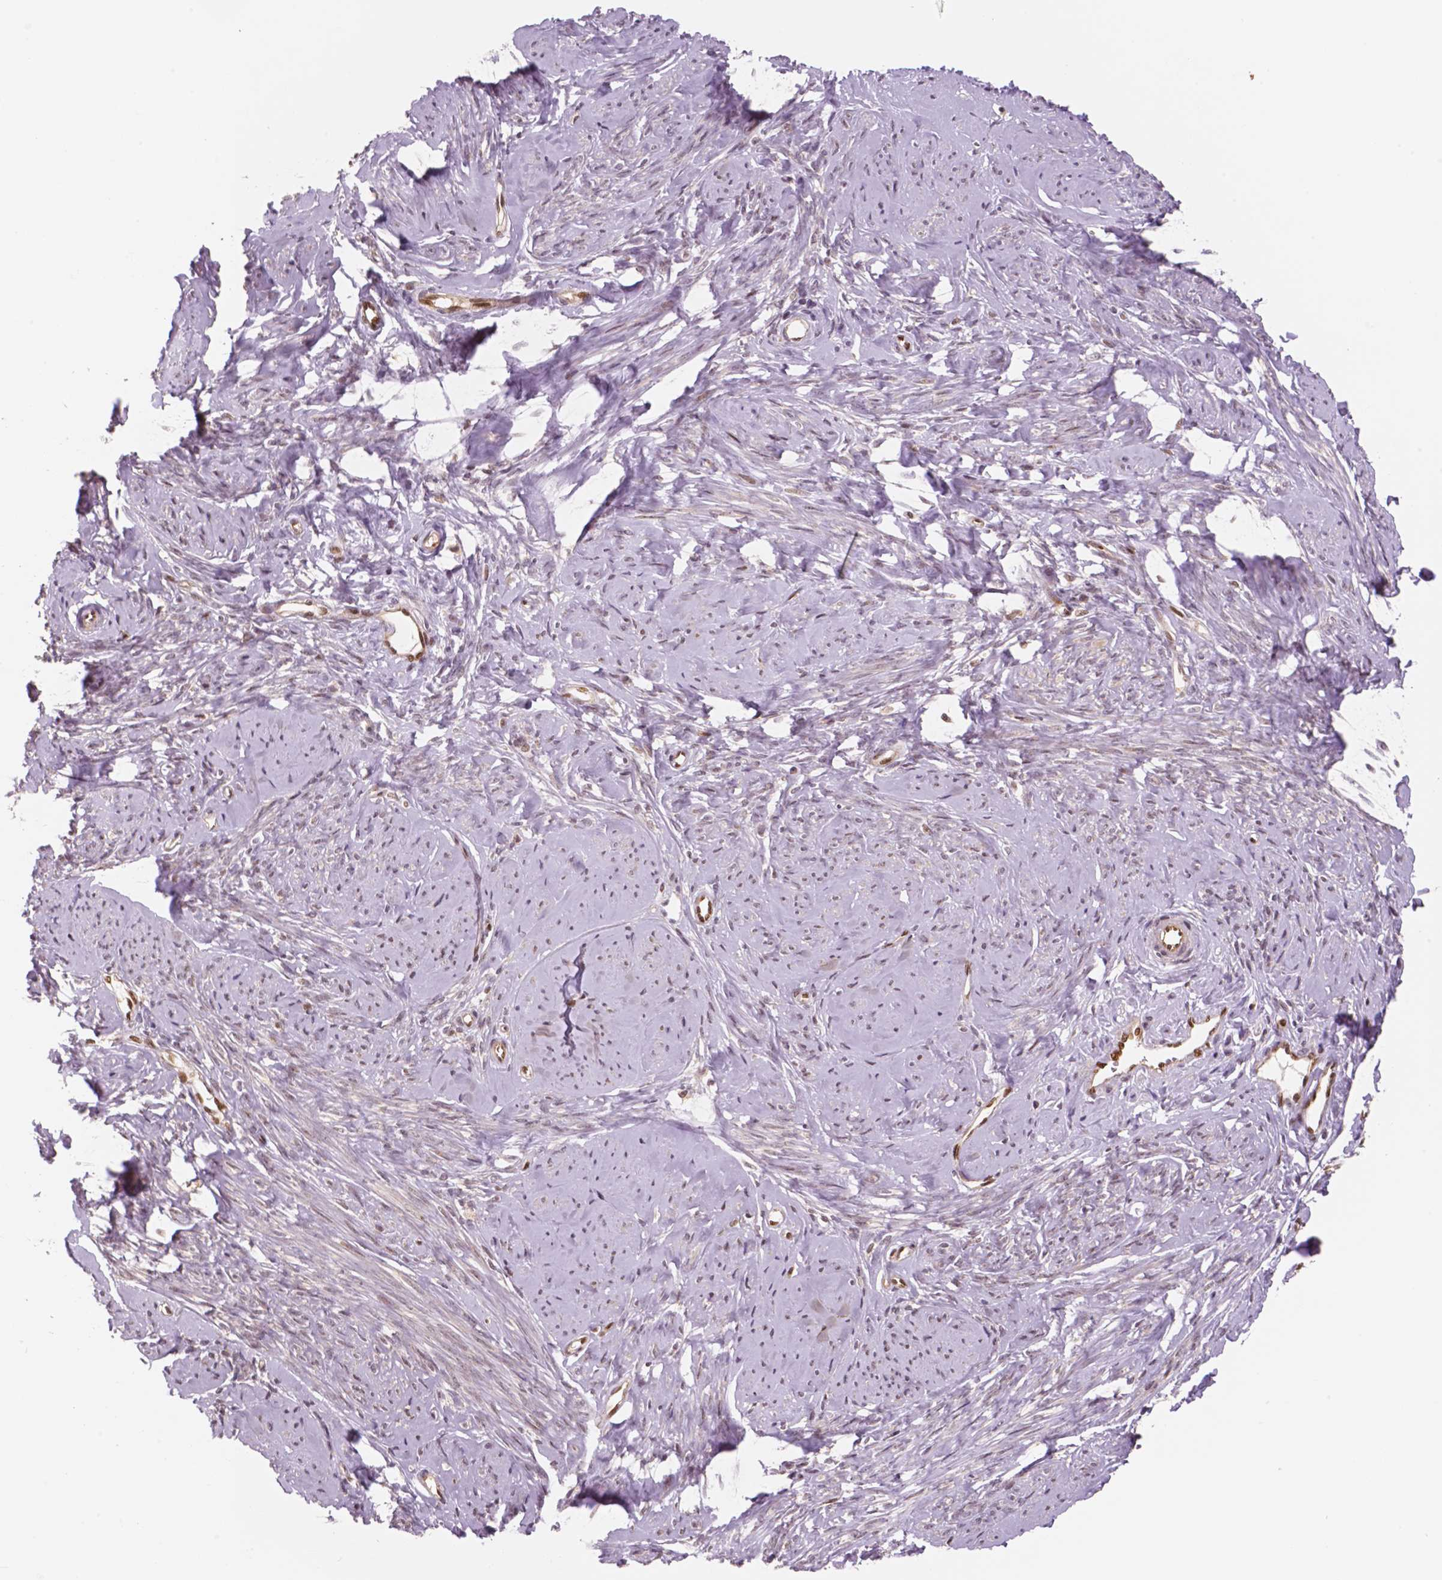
{"staining": {"intensity": "moderate", "quantity": "25%-75%", "location": "nuclear"}, "tissue": "smooth muscle", "cell_type": "Smooth muscle cells", "image_type": "normal", "snomed": [{"axis": "morphology", "description": "Normal tissue, NOS"}, {"axis": "topography", "description": "Smooth muscle"}], "caption": "This image shows unremarkable smooth muscle stained with IHC to label a protein in brown. The nuclear of smooth muscle cells show moderate positivity for the protein. Nuclei are counter-stained blue.", "gene": "STAT3", "patient": {"sex": "female", "age": 48}}